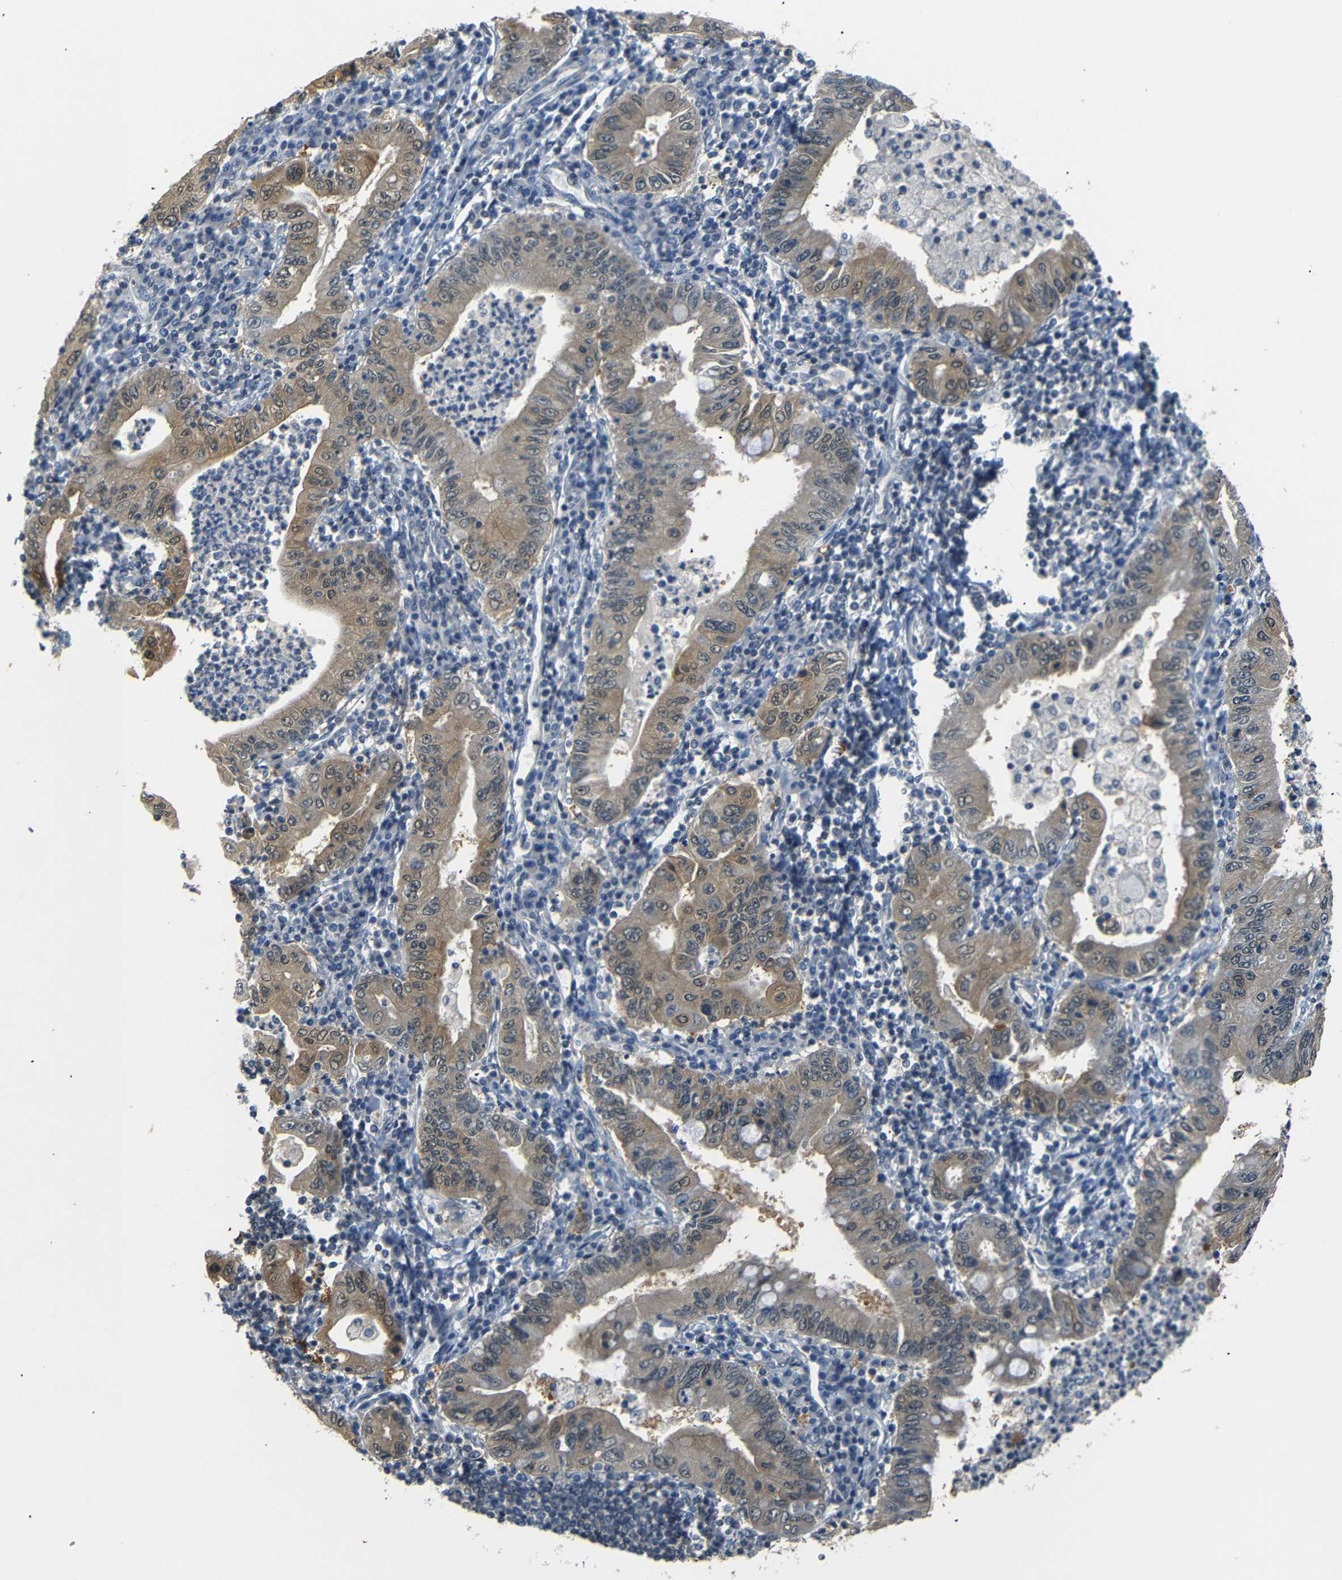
{"staining": {"intensity": "weak", "quantity": ">75%", "location": "cytoplasmic/membranous"}, "tissue": "stomach cancer", "cell_type": "Tumor cells", "image_type": "cancer", "snomed": [{"axis": "morphology", "description": "Normal tissue, NOS"}, {"axis": "morphology", "description": "Adenocarcinoma, NOS"}, {"axis": "topography", "description": "Esophagus"}, {"axis": "topography", "description": "Stomach, upper"}, {"axis": "topography", "description": "Peripheral nerve tissue"}], "caption": "Immunohistochemical staining of human stomach cancer demonstrates low levels of weak cytoplasmic/membranous staining in approximately >75% of tumor cells.", "gene": "SFN", "patient": {"sex": "male", "age": 62}}